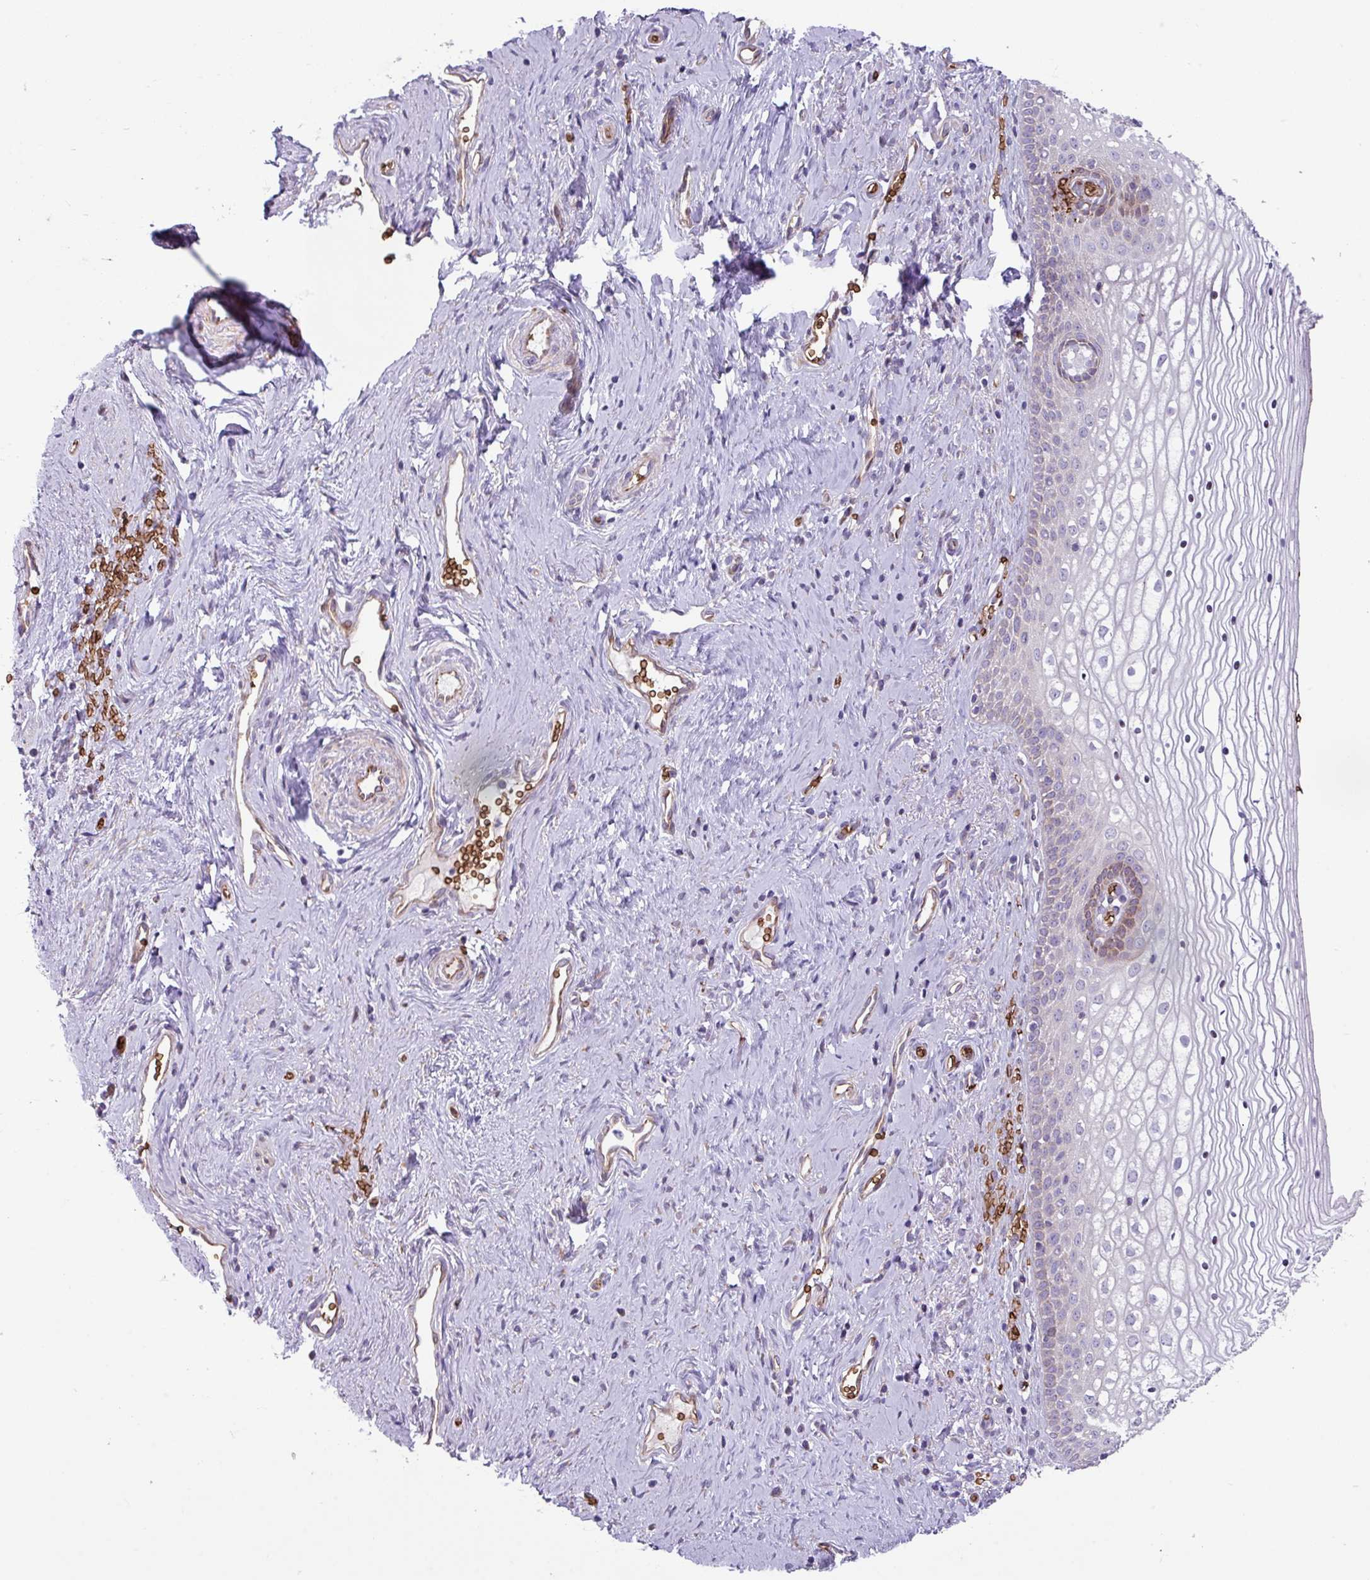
{"staining": {"intensity": "moderate", "quantity": "<25%", "location": "cytoplasmic/membranous"}, "tissue": "vagina", "cell_type": "Squamous epithelial cells", "image_type": "normal", "snomed": [{"axis": "morphology", "description": "Normal tissue, NOS"}, {"axis": "topography", "description": "Vagina"}], "caption": "The micrograph displays immunohistochemical staining of benign vagina. There is moderate cytoplasmic/membranous staining is present in approximately <25% of squamous epithelial cells.", "gene": "RAD21L1", "patient": {"sex": "female", "age": 59}}